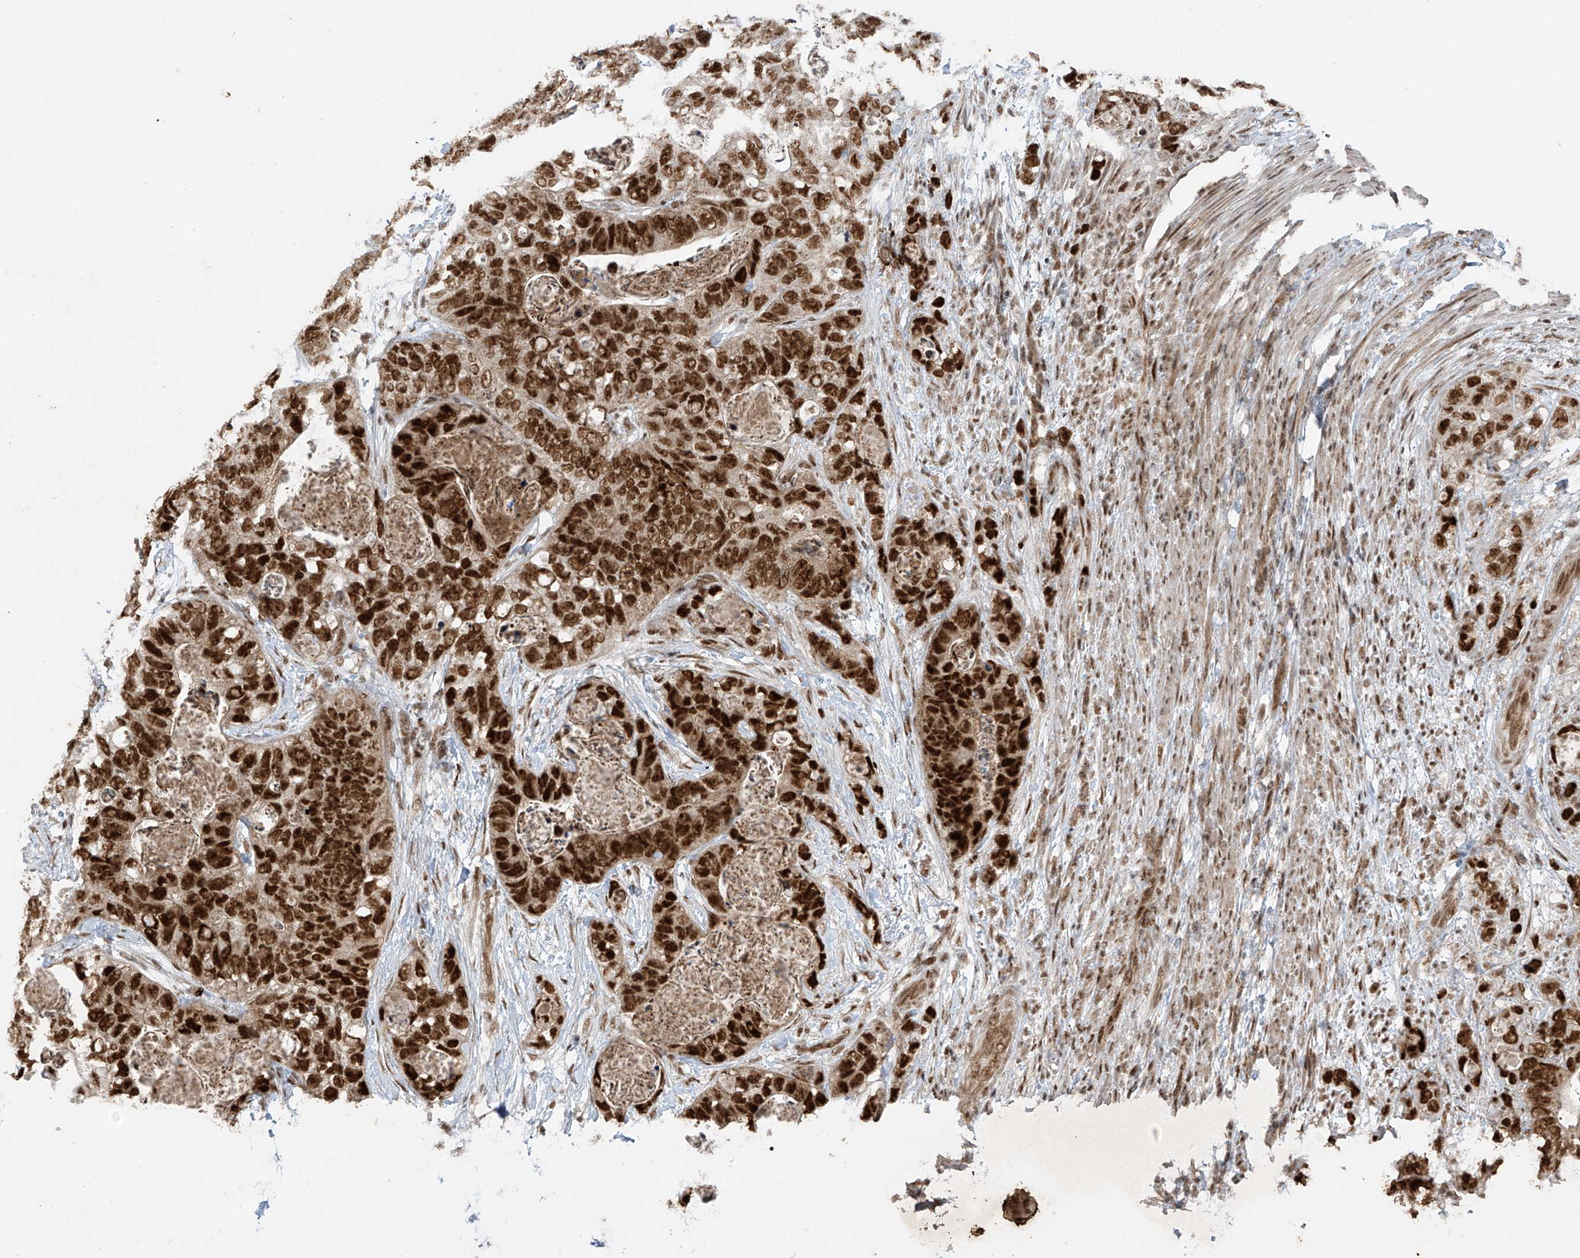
{"staining": {"intensity": "strong", "quantity": ">75%", "location": "nuclear"}, "tissue": "stomach cancer", "cell_type": "Tumor cells", "image_type": "cancer", "snomed": [{"axis": "morphology", "description": "Adenocarcinoma, NOS"}, {"axis": "topography", "description": "Stomach"}], "caption": "Human stomach cancer stained with a protein marker demonstrates strong staining in tumor cells.", "gene": "ARHGEF3", "patient": {"sex": "female", "age": 89}}